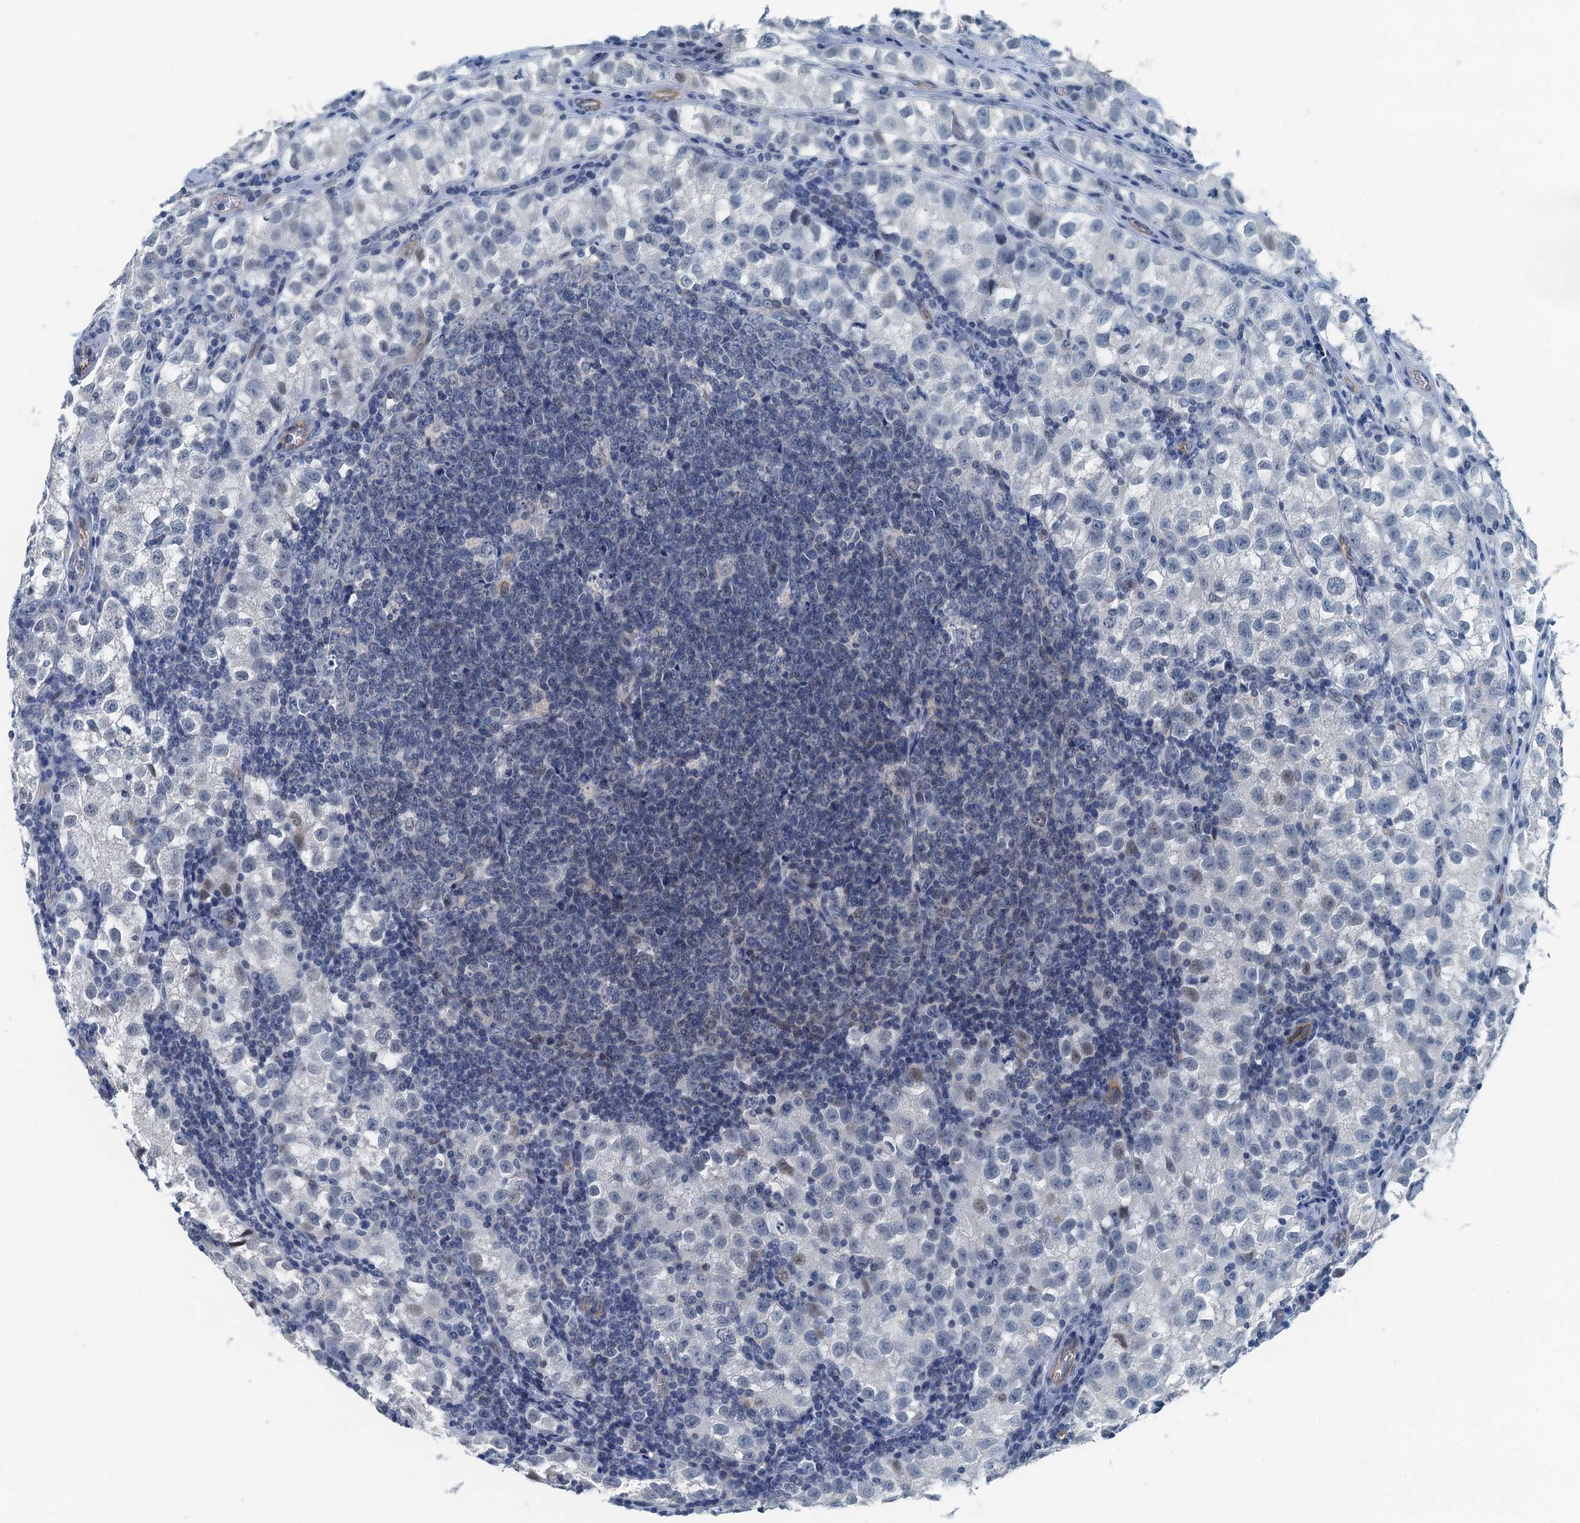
{"staining": {"intensity": "negative", "quantity": "none", "location": "none"}, "tissue": "testis cancer", "cell_type": "Tumor cells", "image_type": "cancer", "snomed": [{"axis": "morphology", "description": "Seminoma, NOS"}, {"axis": "morphology", "description": "Carcinoma, Embryonal, NOS"}, {"axis": "topography", "description": "Testis"}], "caption": "Human seminoma (testis) stained for a protein using IHC displays no staining in tumor cells.", "gene": "GFOD2", "patient": {"sex": "male", "age": 43}}